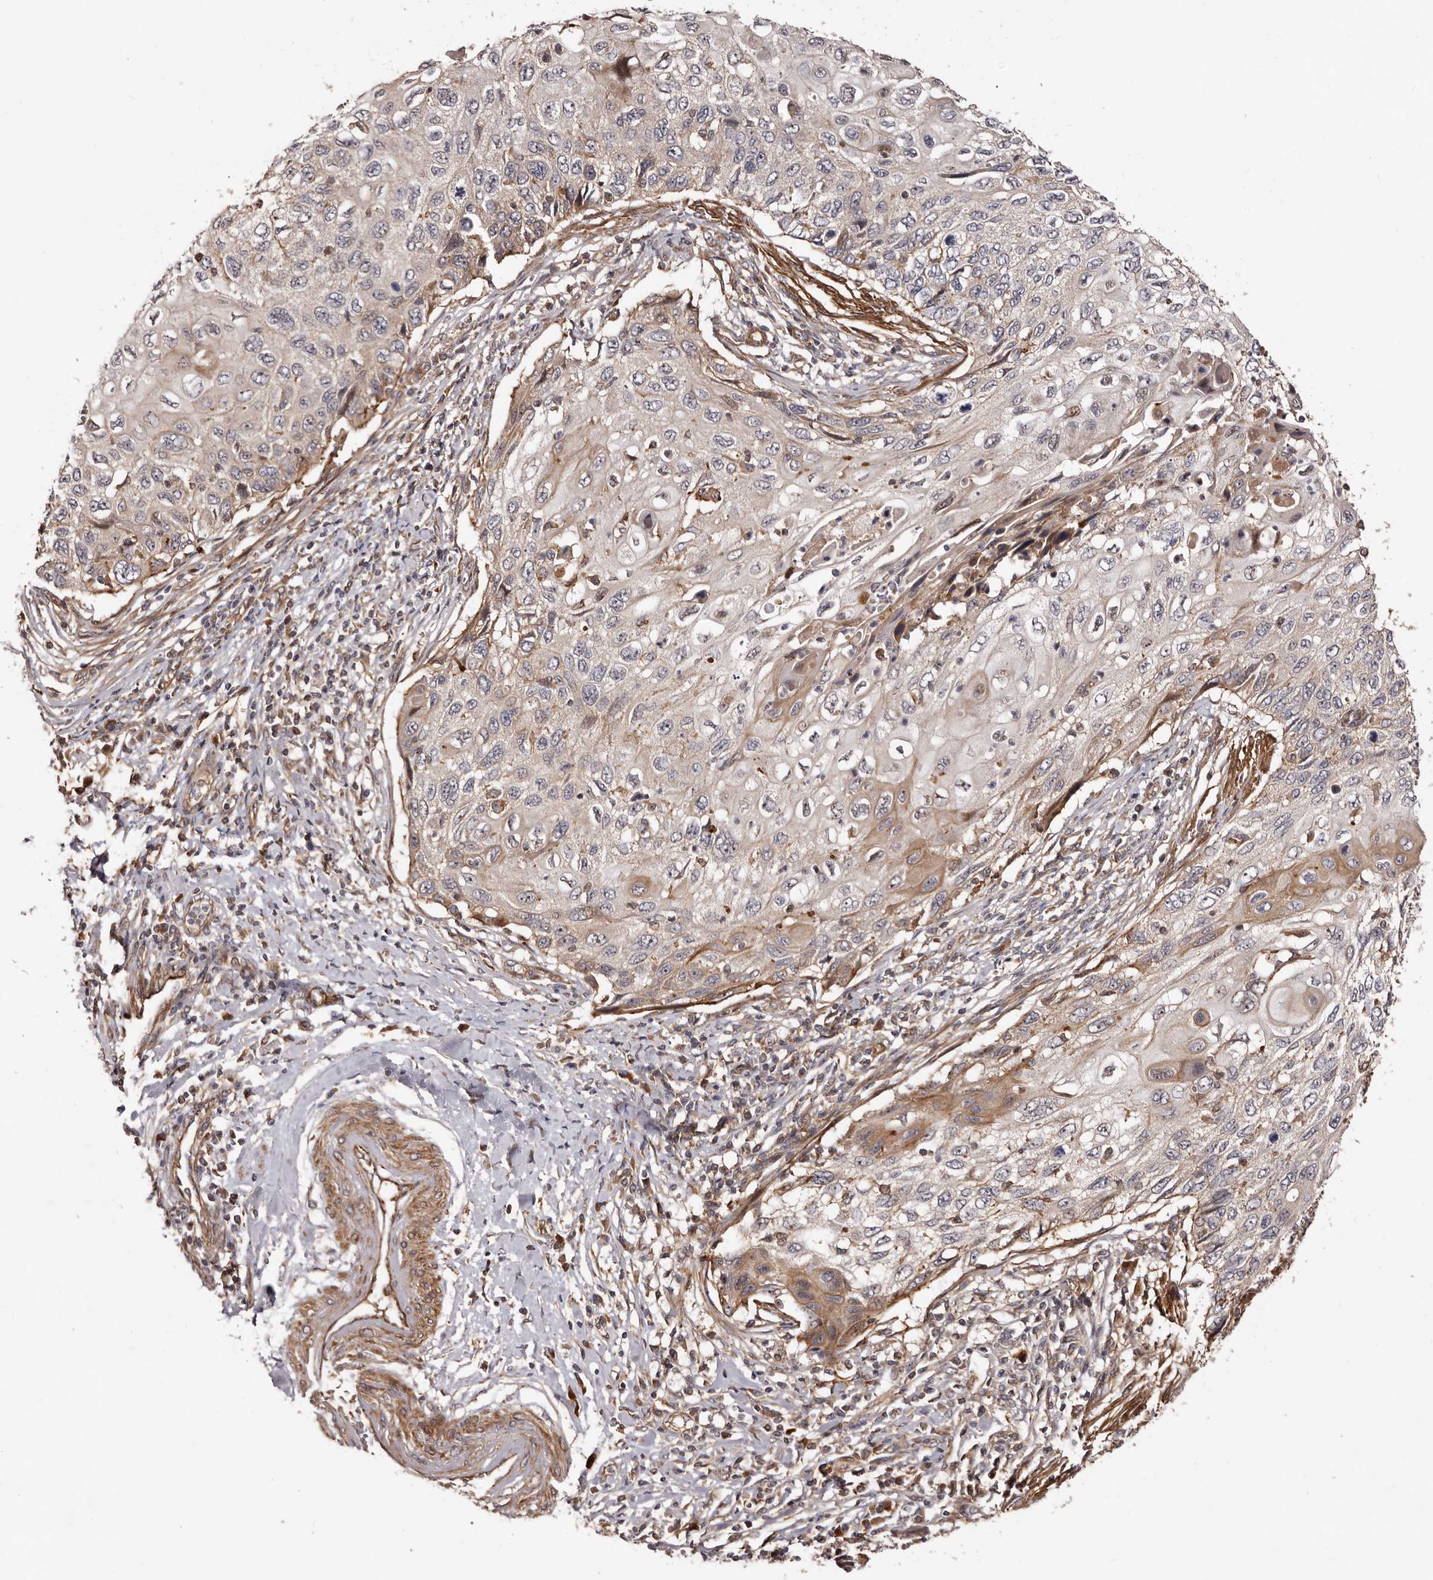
{"staining": {"intensity": "moderate", "quantity": "25%-75%", "location": "cytoplasmic/membranous"}, "tissue": "cervical cancer", "cell_type": "Tumor cells", "image_type": "cancer", "snomed": [{"axis": "morphology", "description": "Squamous cell carcinoma, NOS"}, {"axis": "topography", "description": "Cervix"}], "caption": "This is a photomicrograph of IHC staining of cervical cancer, which shows moderate positivity in the cytoplasmic/membranous of tumor cells.", "gene": "GTPBP1", "patient": {"sex": "female", "age": 70}}